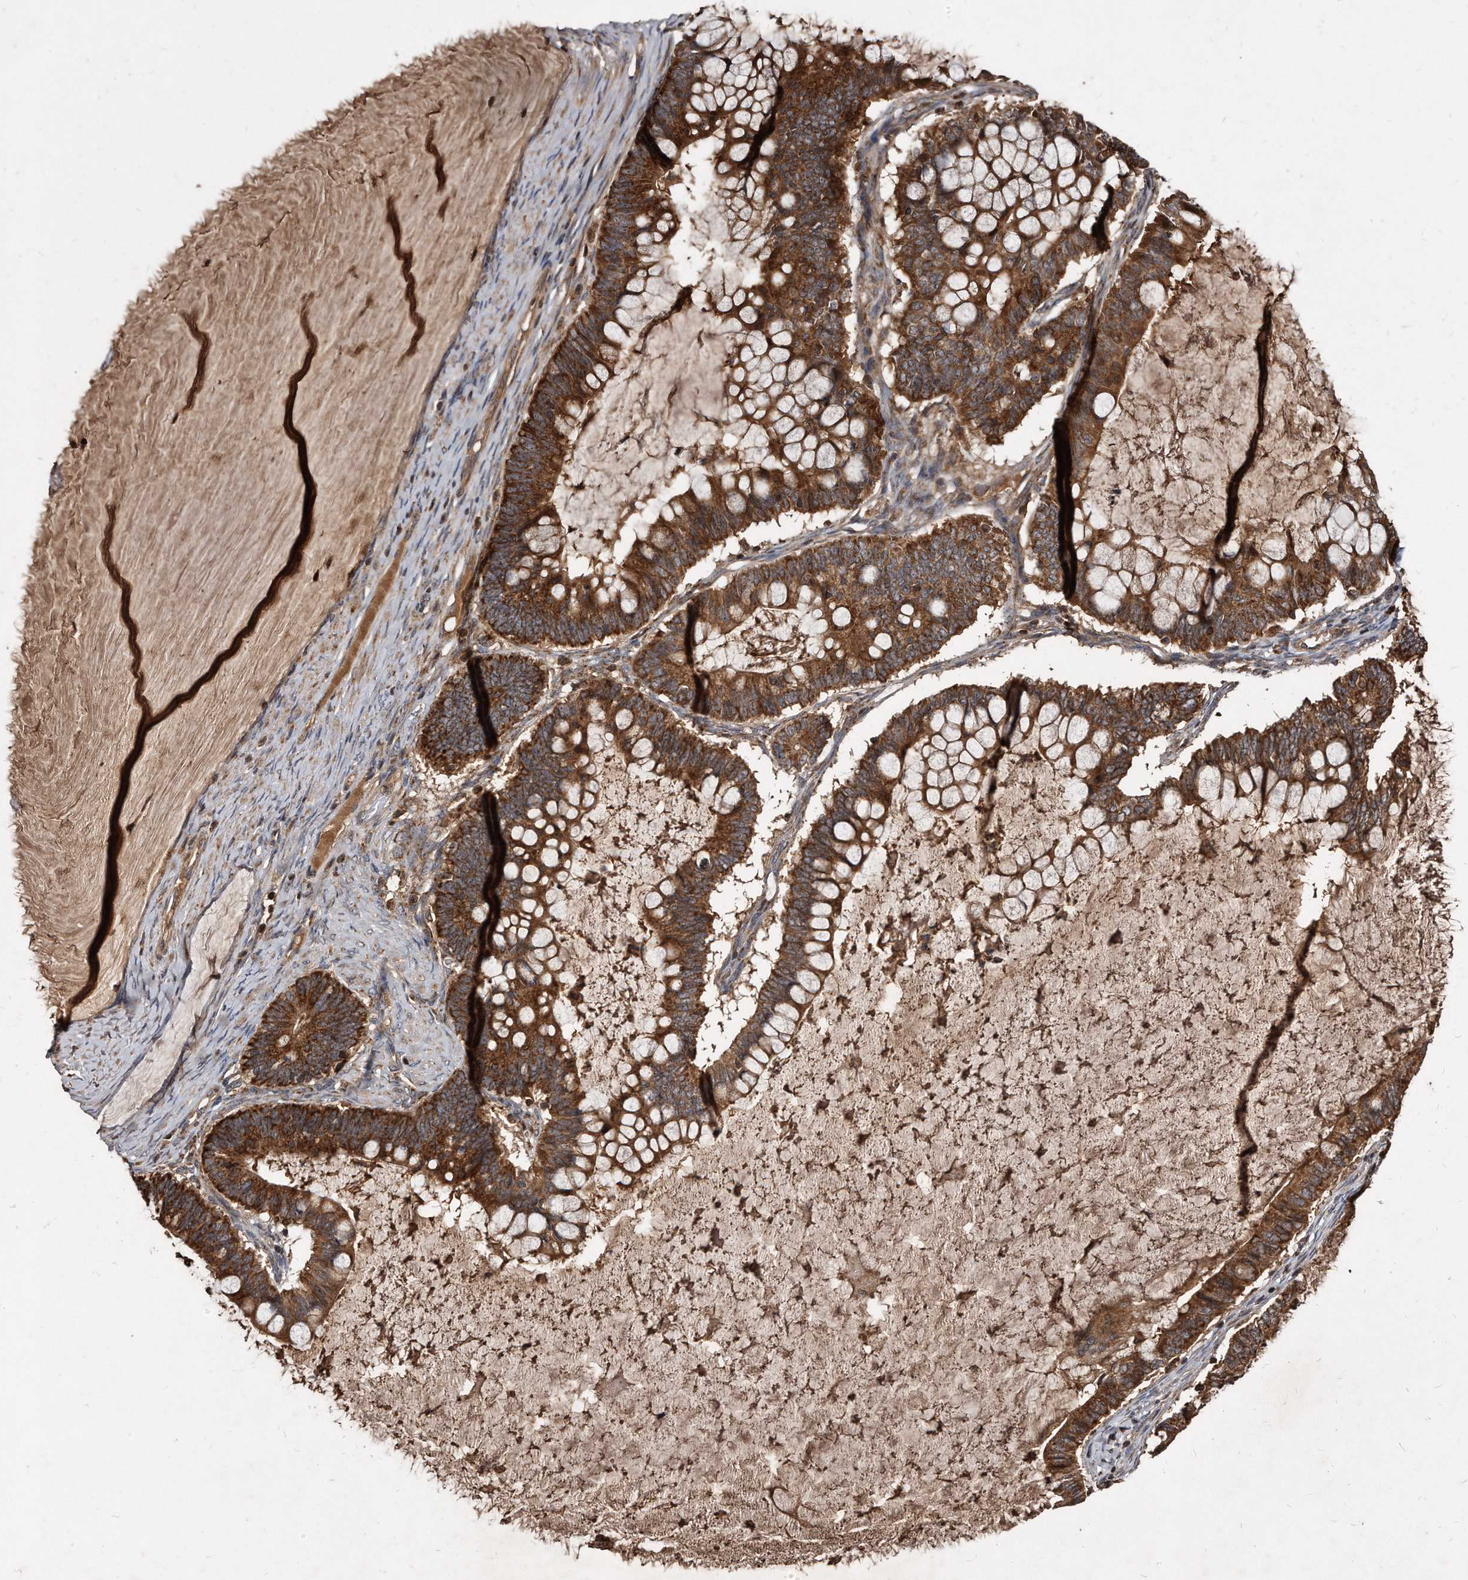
{"staining": {"intensity": "strong", "quantity": ">75%", "location": "cytoplasmic/membranous"}, "tissue": "ovarian cancer", "cell_type": "Tumor cells", "image_type": "cancer", "snomed": [{"axis": "morphology", "description": "Cystadenocarcinoma, mucinous, NOS"}, {"axis": "topography", "description": "Ovary"}], "caption": "Immunohistochemistry of human ovarian cancer (mucinous cystadenocarcinoma) displays high levels of strong cytoplasmic/membranous staining in approximately >75% of tumor cells.", "gene": "FAM136A", "patient": {"sex": "female", "age": 61}}